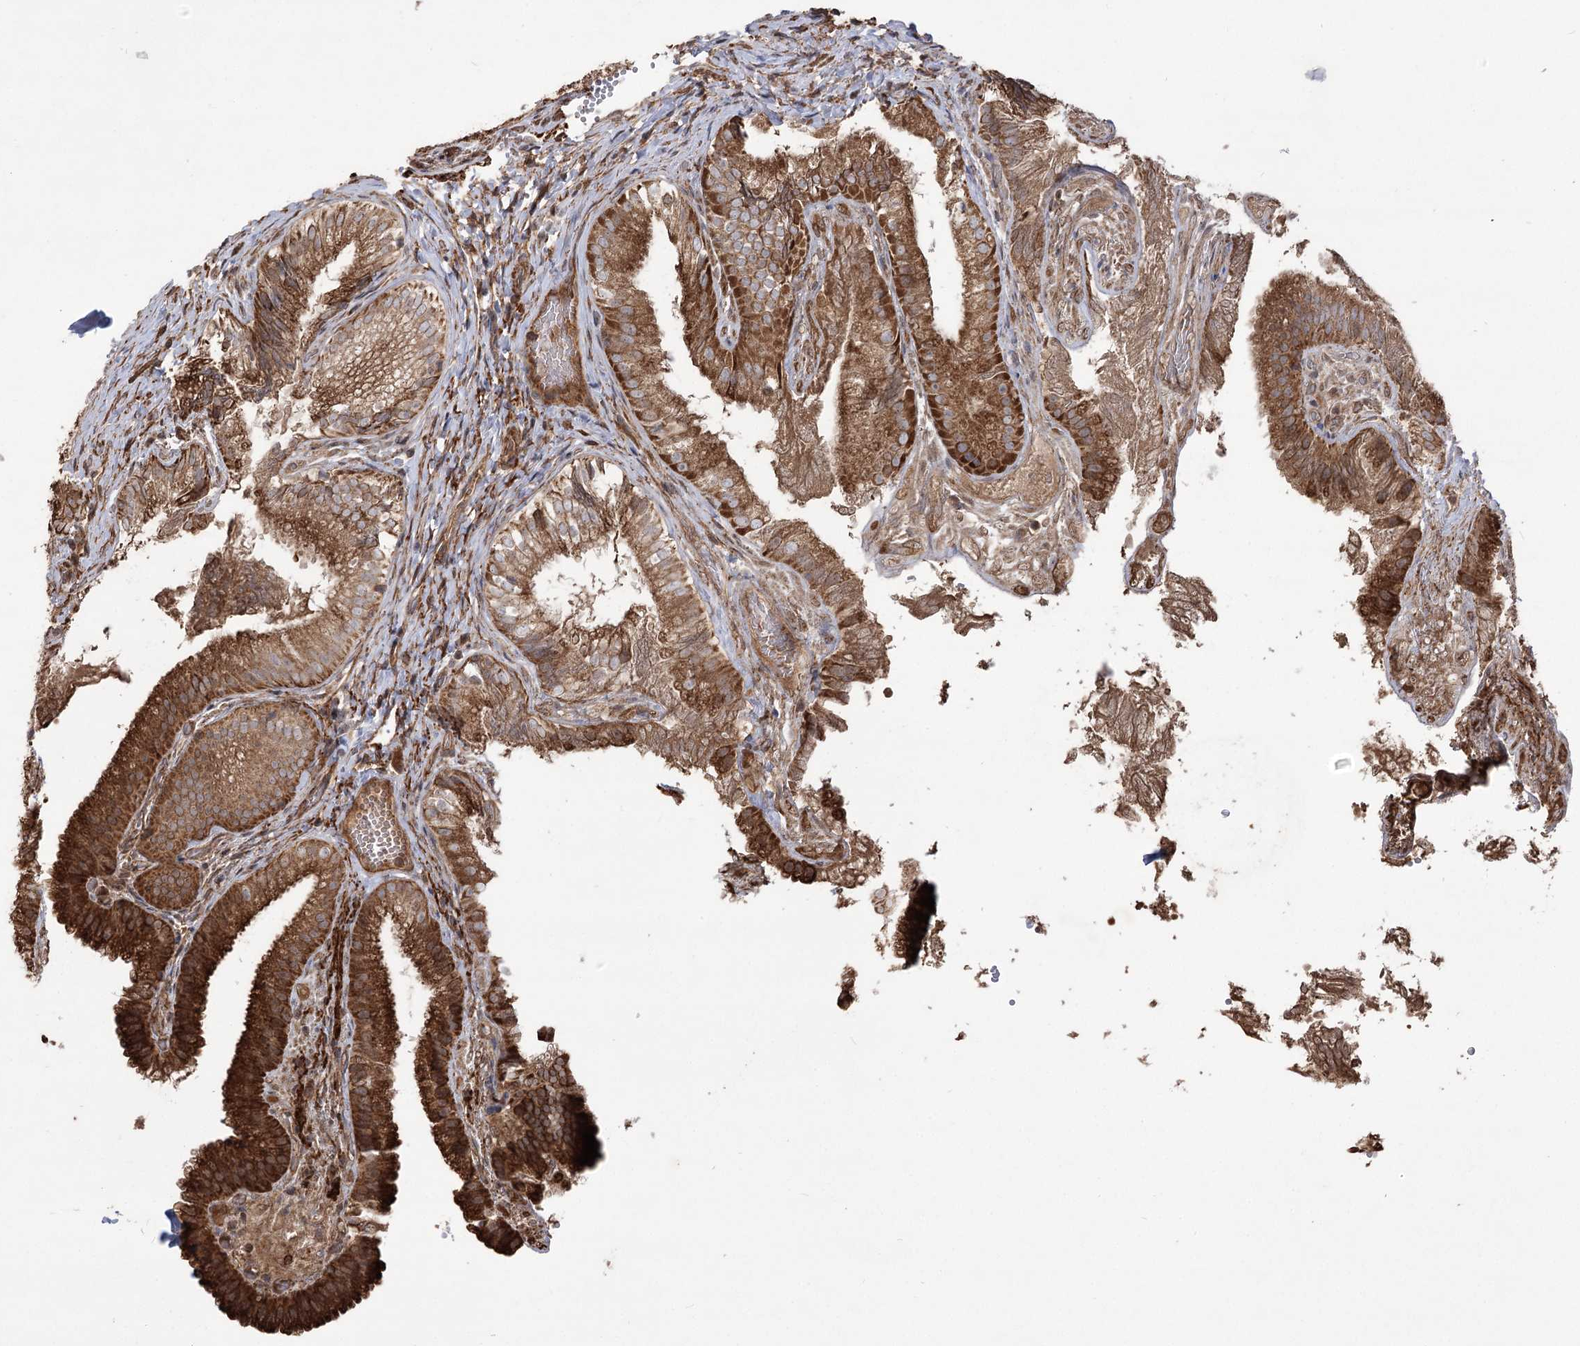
{"staining": {"intensity": "strong", "quantity": ">75%", "location": "cytoplasmic/membranous"}, "tissue": "gallbladder", "cell_type": "Glandular cells", "image_type": "normal", "snomed": [{"axis": "morphology", "description": "Normal tissue, NOS"}, {"axis": "topography", "description": "Gallbladder"}], "caption": "IHC (DAB) staining of benign human gallbladder demonstrates strong cytoplasmic/membranous protein positivity in approximately >75% of glandular cells.", "gene": "RNF24", "patient": {"sex": "female", "age": 30}}